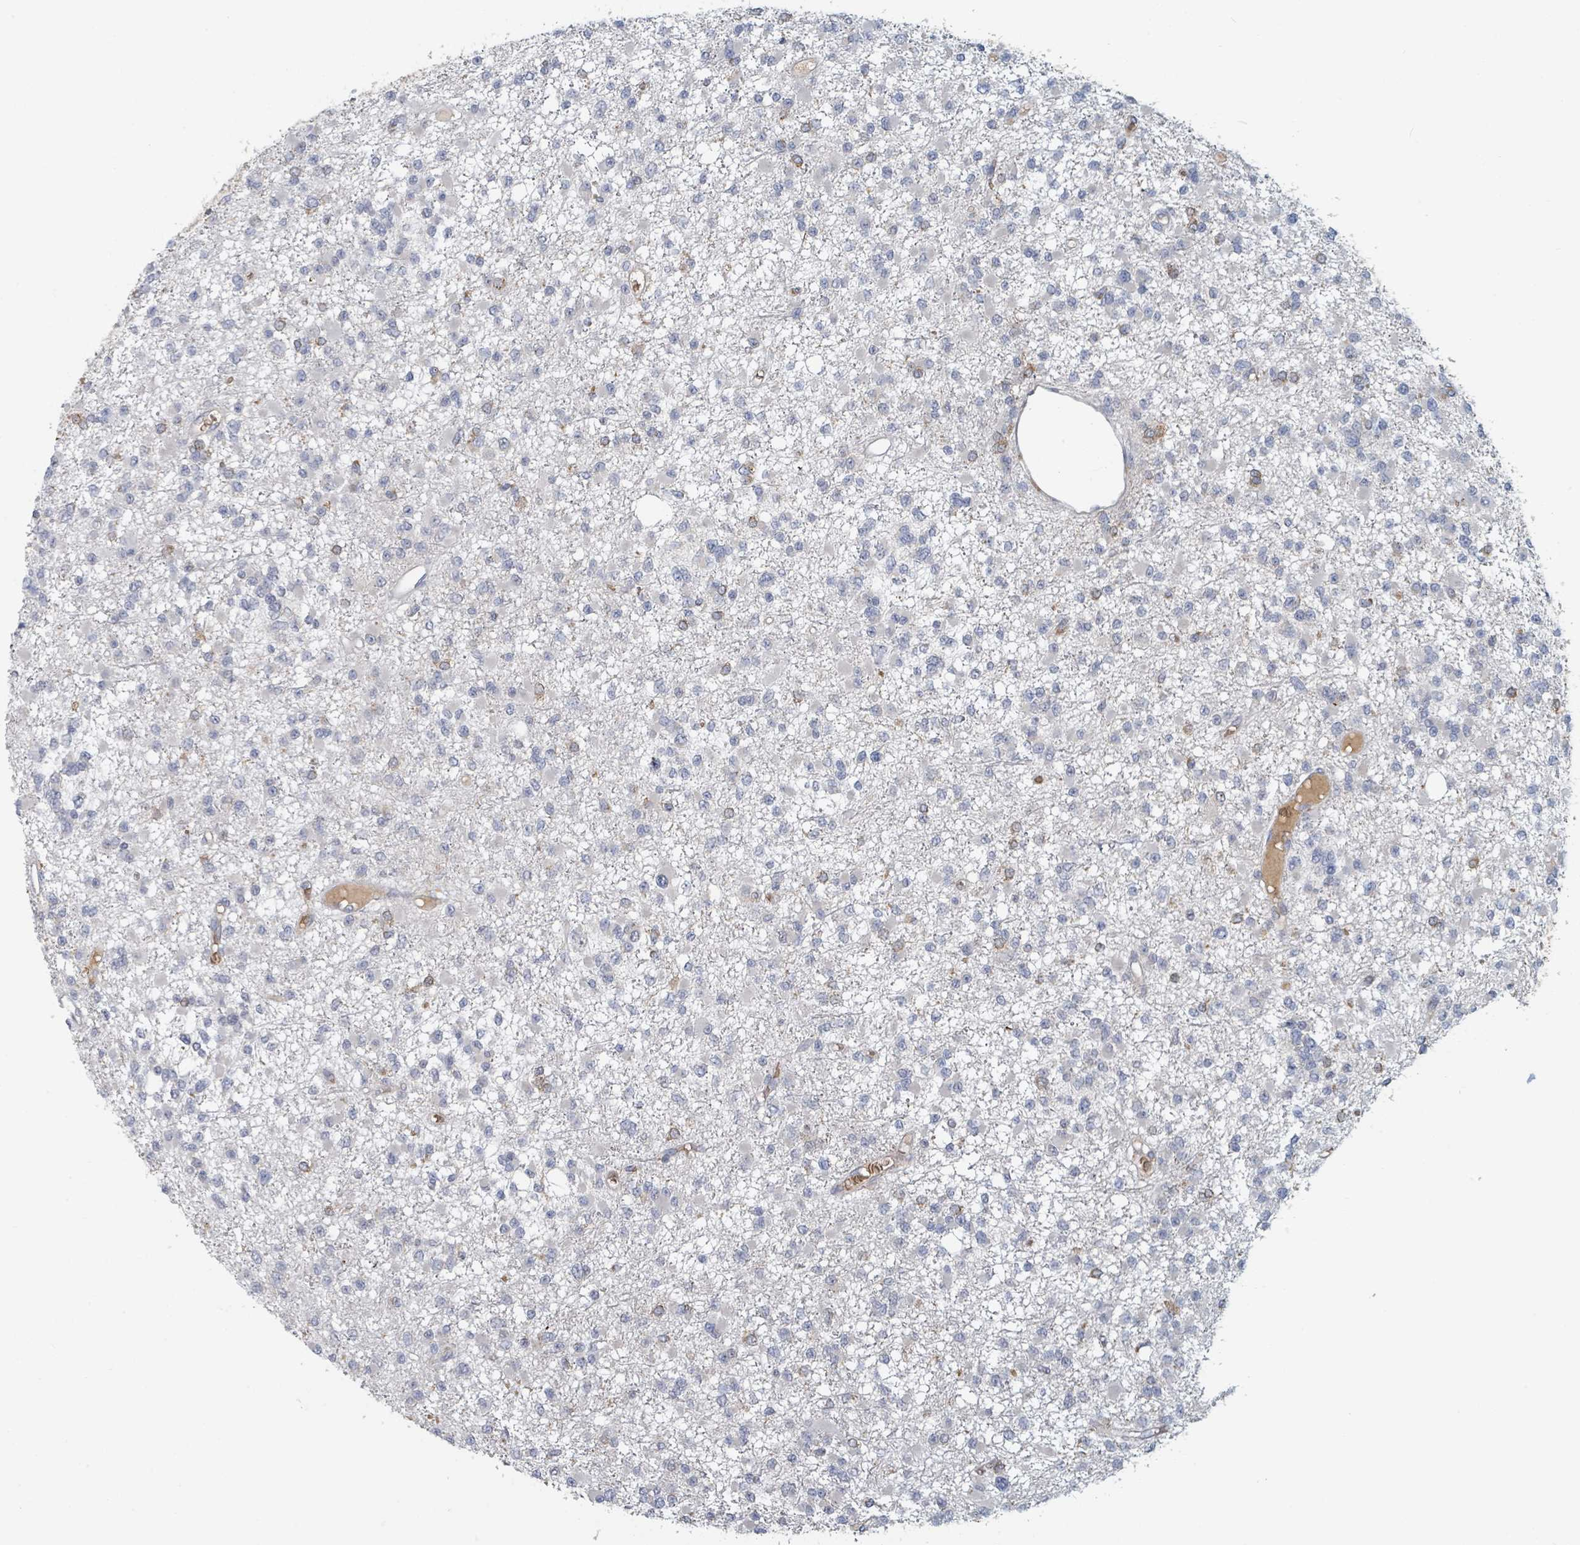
{"staining": {"intensity": "negative", "quantity": "none", "location": "none"}, "tissue": "glioma", "cell_type": "Tumor cells", "image_type": "cancer", "snomed": [{"axis": "morphology", "description": "Glioma, malignant, Low grade"}, {"axis": "topography", "description": "Brain"}], "caption": "Low-grade glioma (malignant) was stained to show a protein in brown. There is no significant positivity in tumor cells.", "gene": "TRPC4AP", "patient": {"sex": "female", "age": 22}}